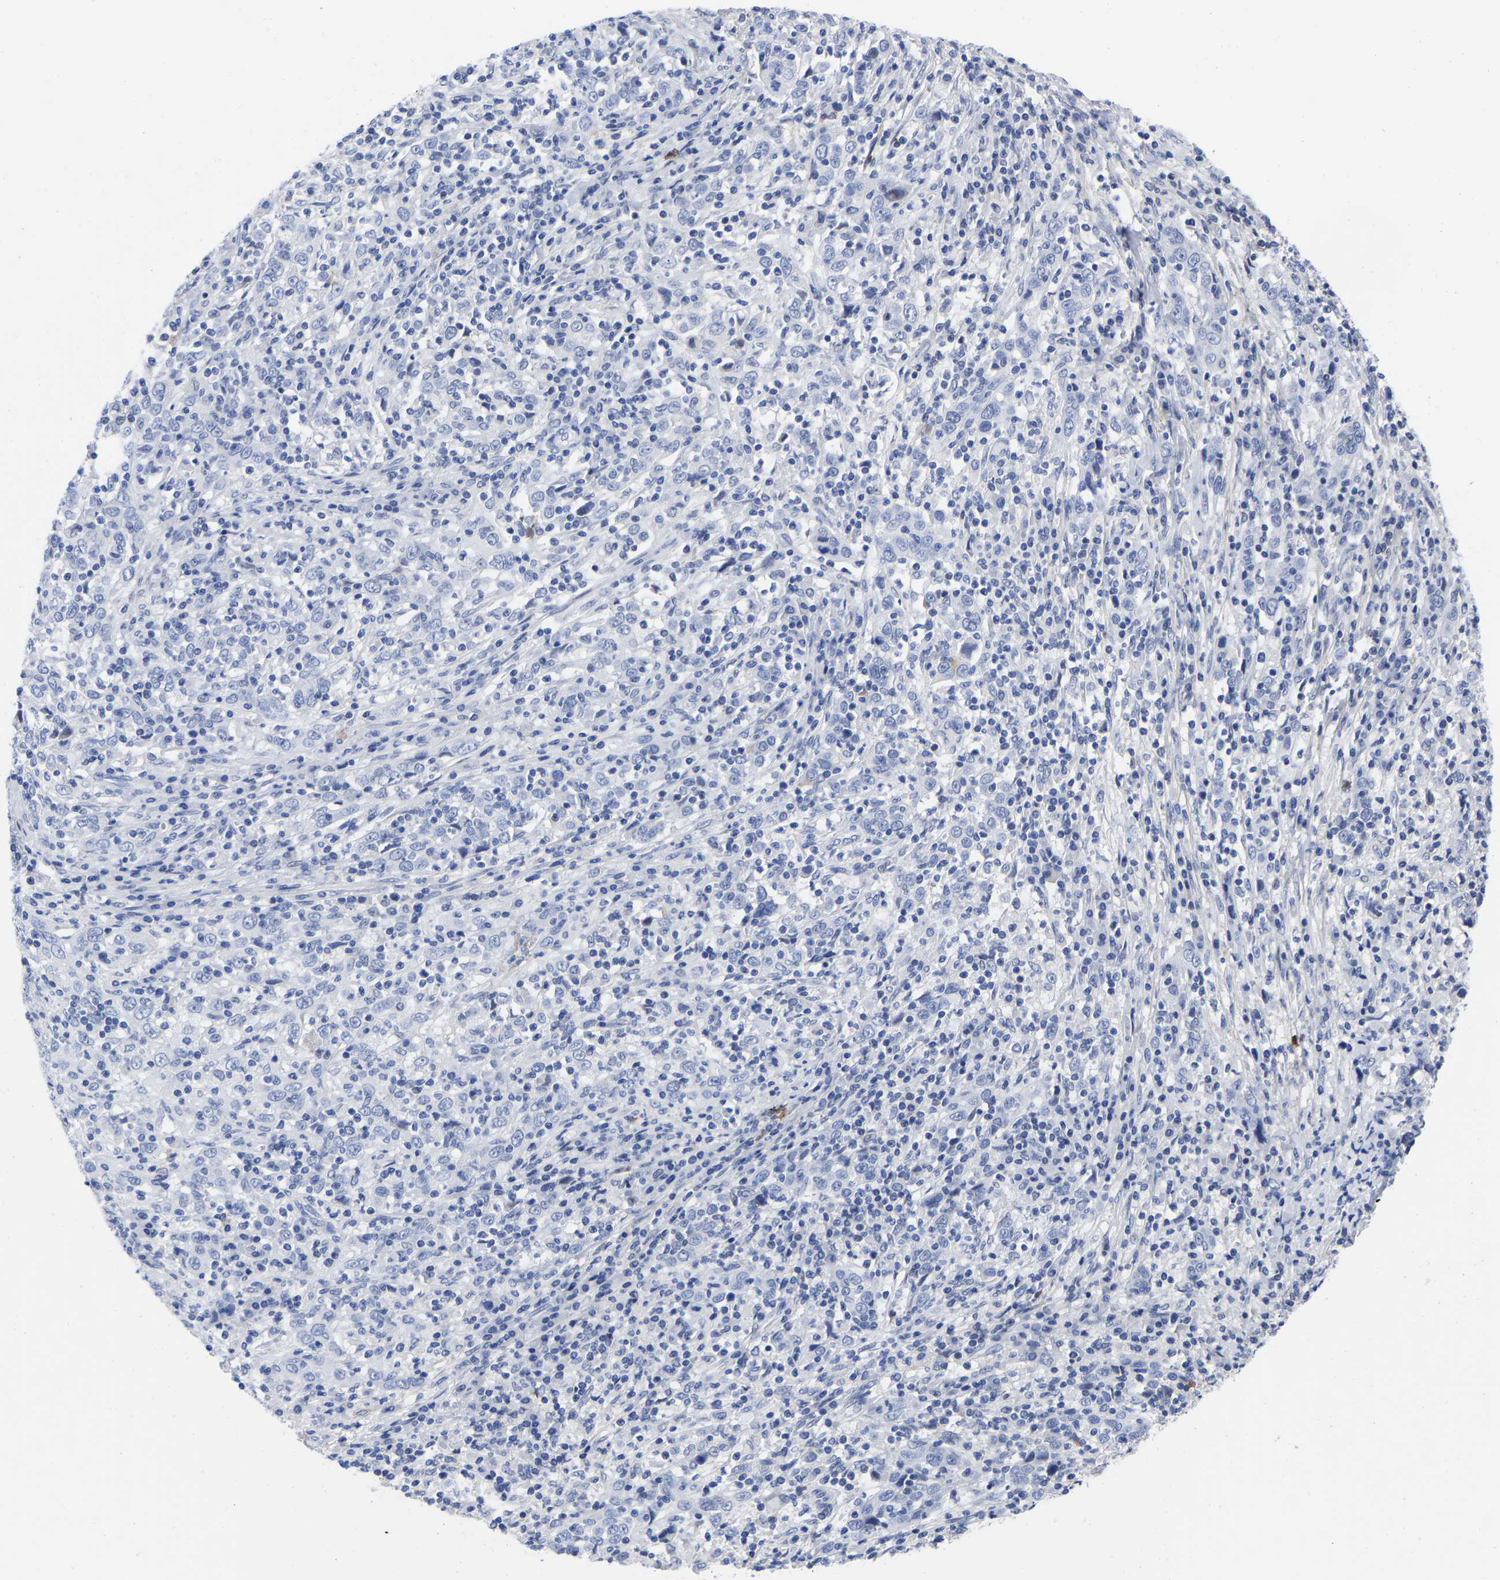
{"staining": {"intensity": "negative", "quantity": "none", "location": "none"}, "tissue": "cervical cancer", "cell_type": "Tumor cells", "image_type": "cancer", "snomed": [{"axis": "morphology", "description": "Squamous cell carcinoma, NOS"}, {"axis": "topography", "description": "Cervix"}], "caption": "An IHC histopathology image of cervical cancer (squamous cell carcinoma) is shown. There is no staining in tumor cells of cervical cancer (squamous cell carcinoma).", "gene": "GPA33", "patient": {"sex": "female", "age": 46}}